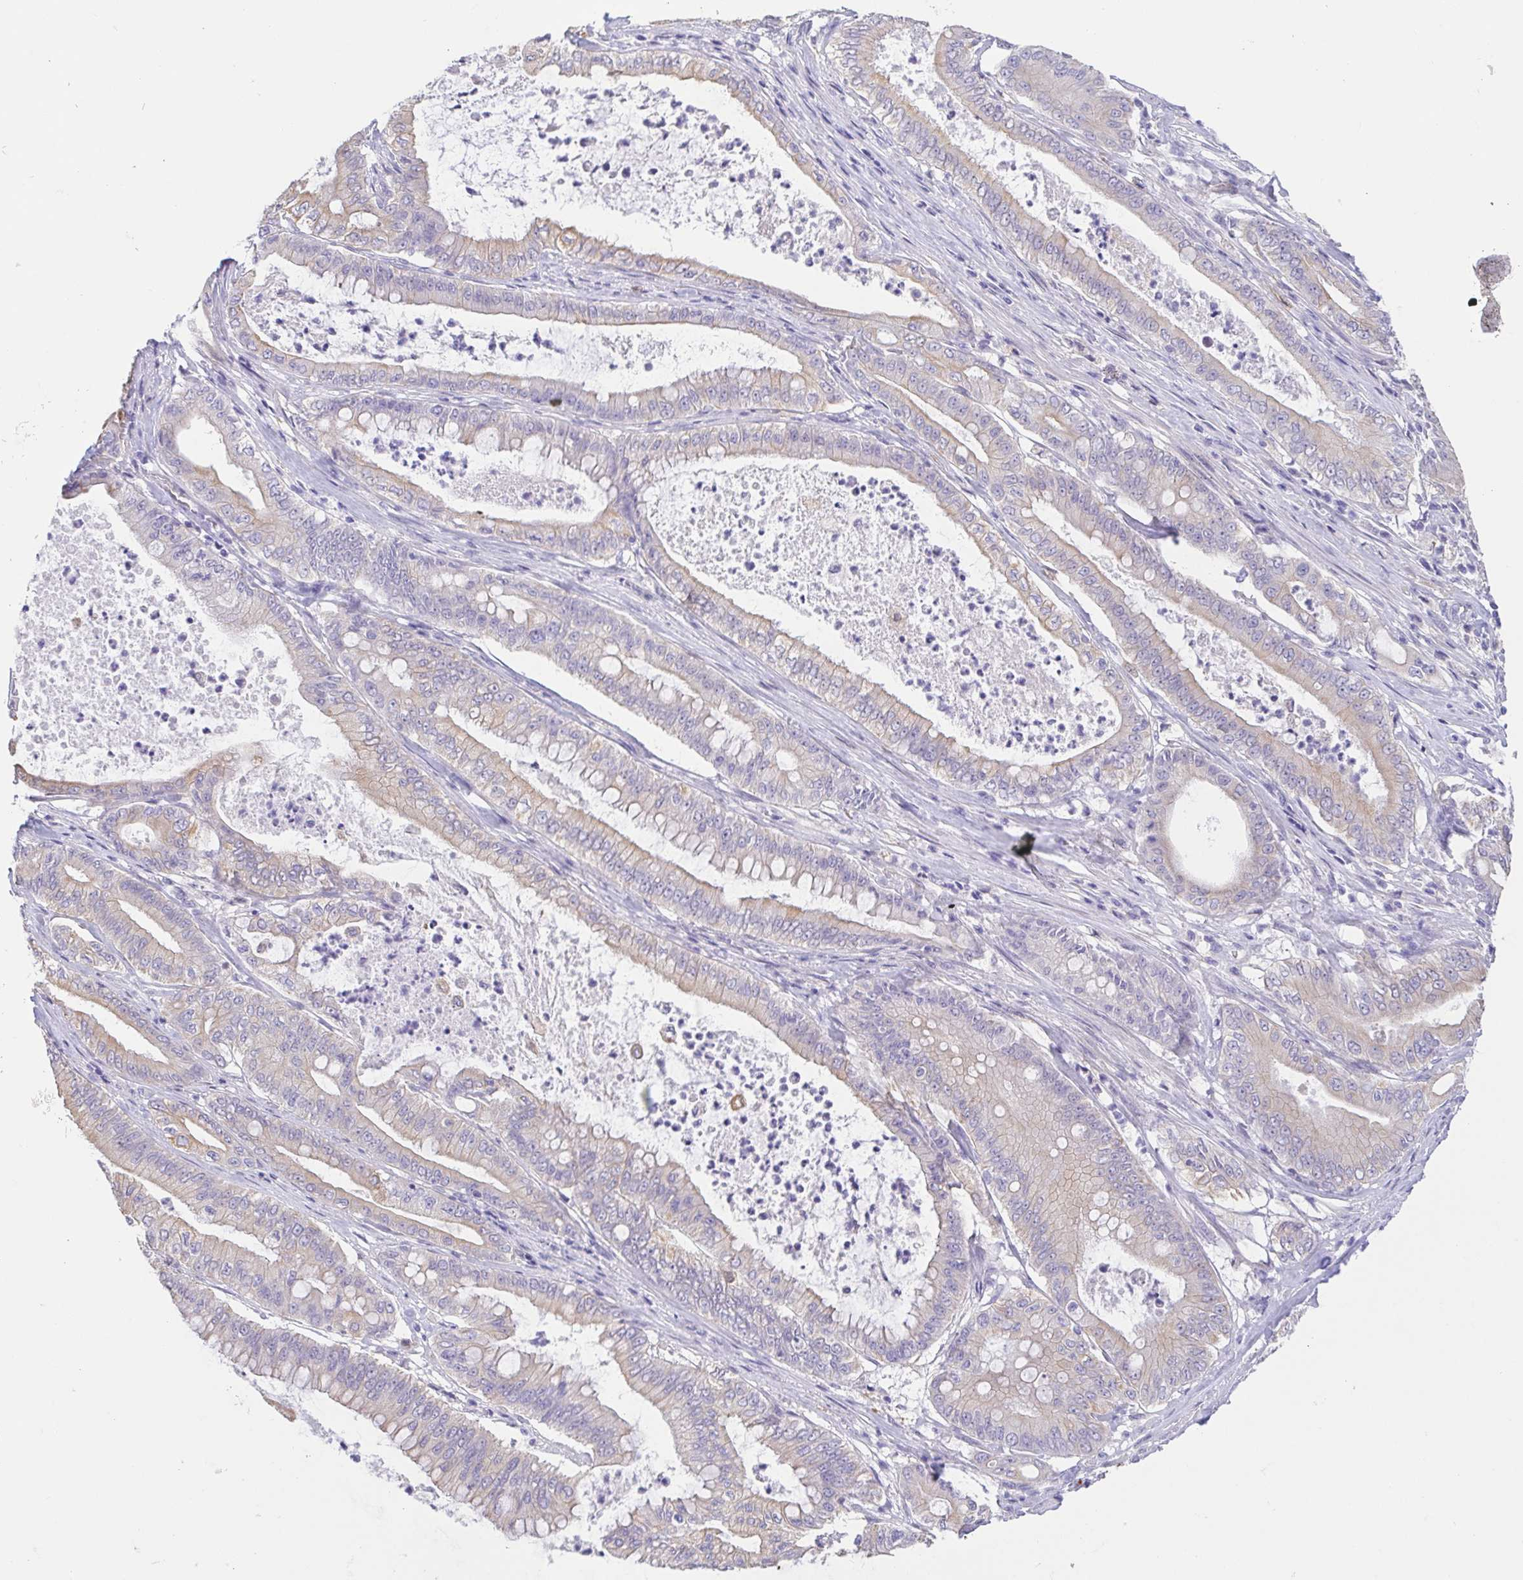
{"staining": {"intensity": "weak", "quantity": "25%-75%", "location": "cytoplasmic/membranous"}, "tissue": "pancreatic cancer", "cell_type": "Tumor cells", "image_type": "cancer", "snomed": [{"axis": "morphology", "description": "Adenocarcinoma, NOS"}, {"axis": "topography", "description": "Pancreas"}], "caption": "IHC (DAB) staining of pancreatic cancer (adenocarcinoma) displays weak cytoplasmic/membranous protein positivity in approximately 25%-75% of tumor cells. The protein of interest is stained brown, and the nuclei are stained in blue (DAB IHC with brightfield microscopy, high magnification).", "gene": "FABP3", "patient": {"sex": "male", "age": 71}}